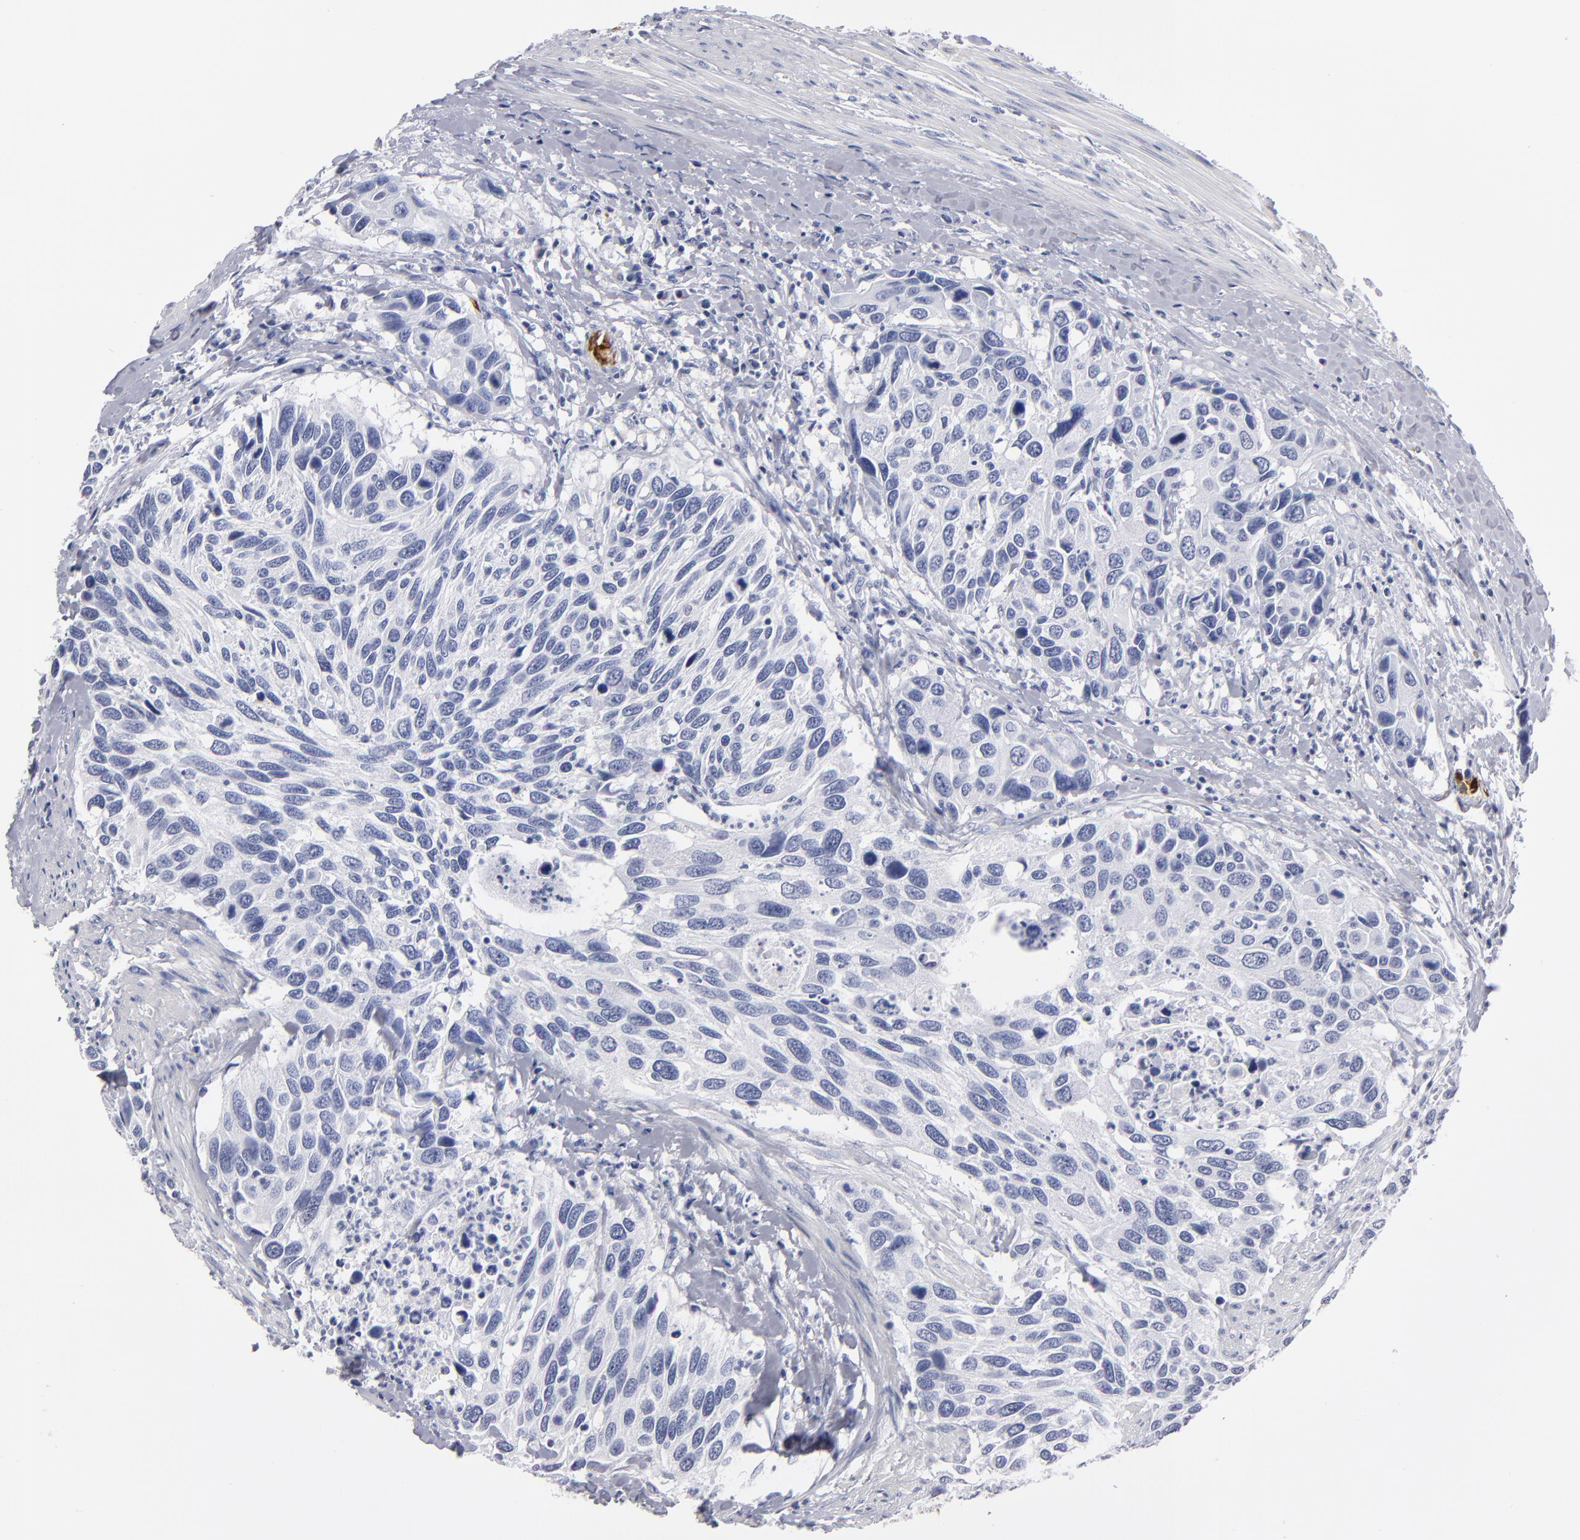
{"staining": {"intensity": "negative", "quantity": "none", "location": "none"}, "tissue": "urothelial cancer", "cell_type": "Tumor cells", "image_type": "cancer", "snomed": [{"axis": "morphology", "description": "Urothelial carcinoma, High grade"}, {"axis": "topography", "description": "Urinary bladder"}], "caption": "Urothelial cancer was stained to show a protein in brown. There is no significant expression in tumor cells.", "gene": "FABP4", "patient": {"sex": "male", "age": 66}}